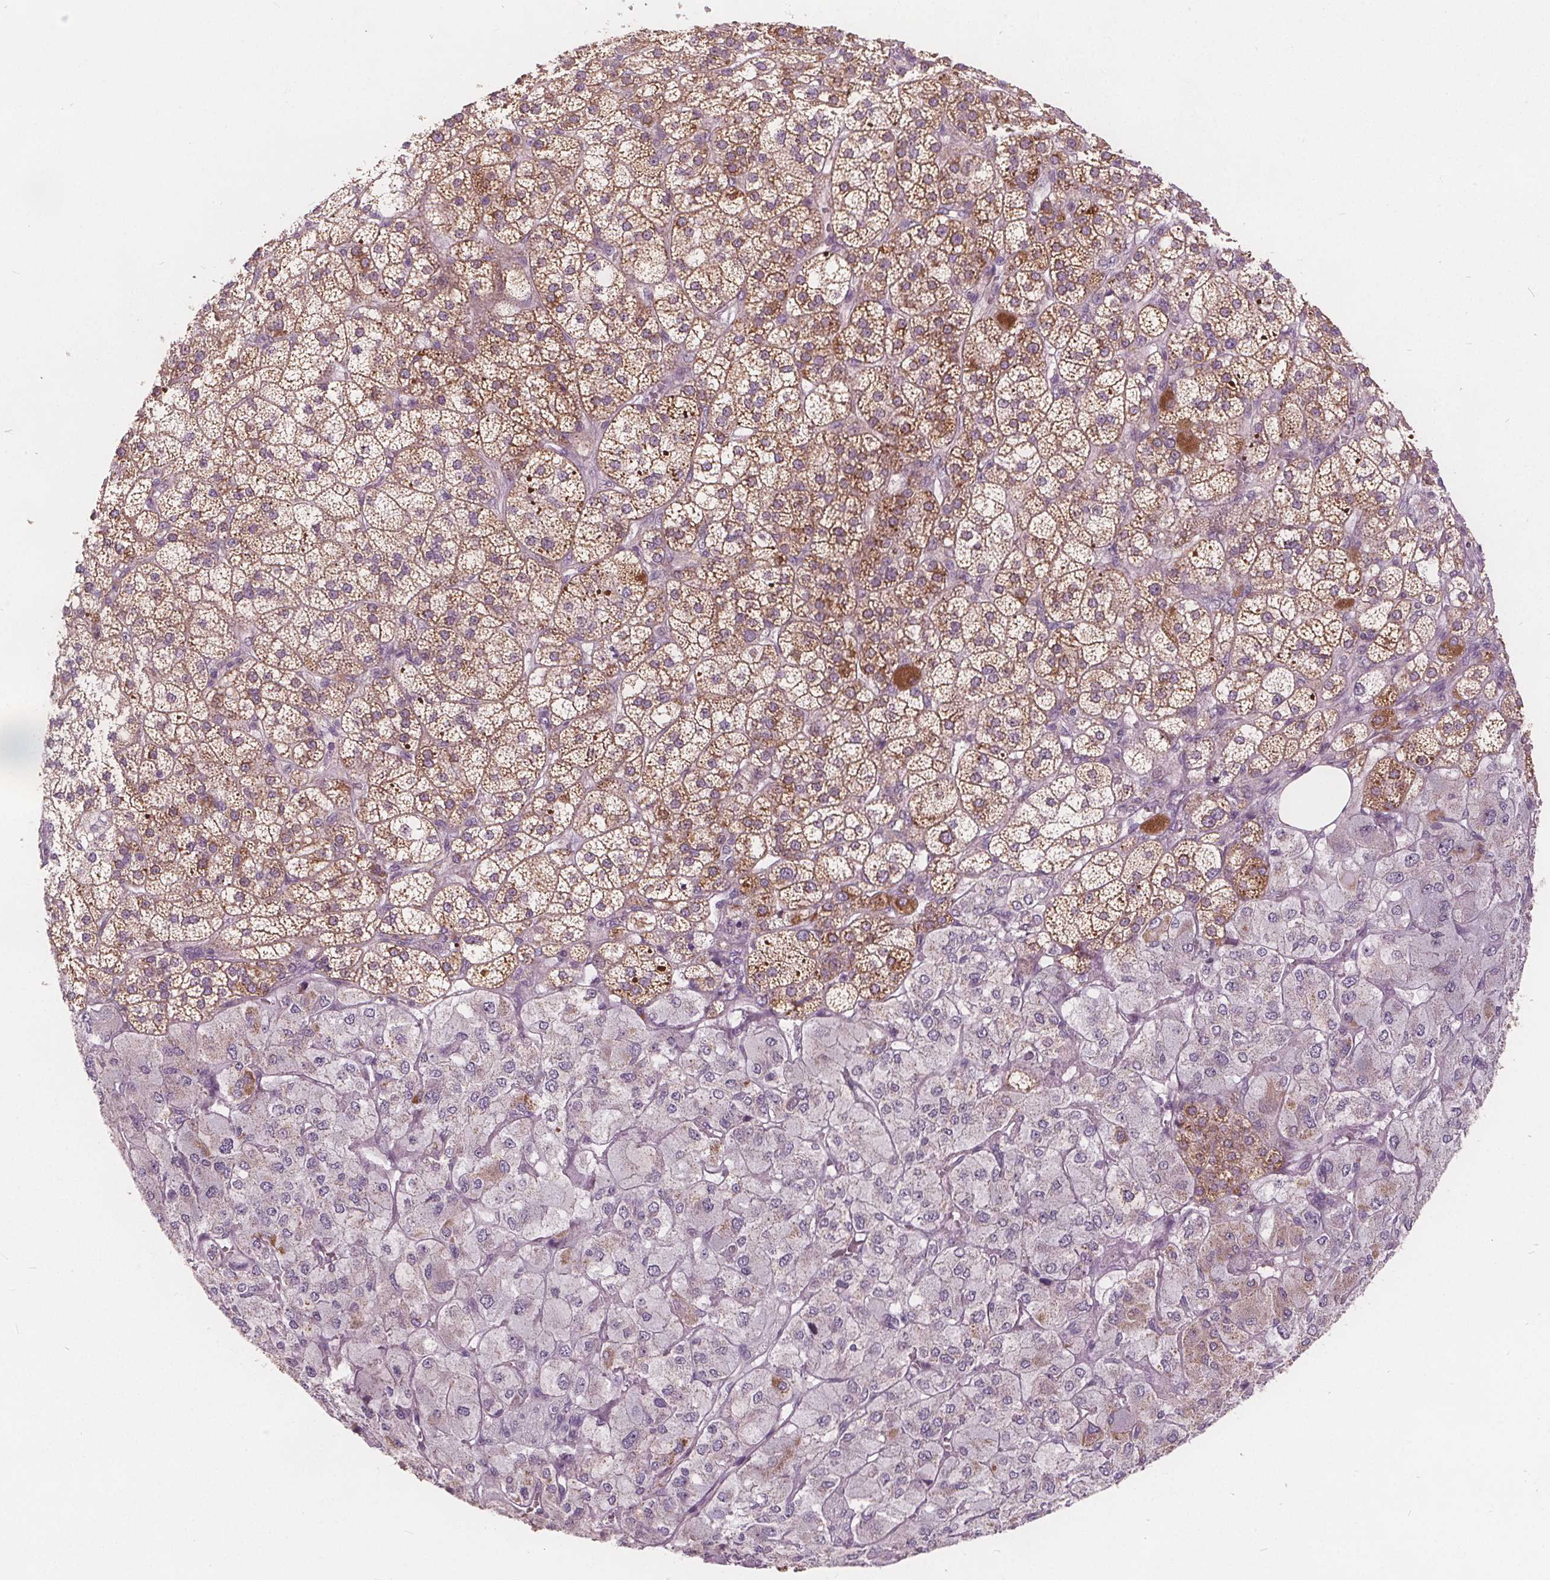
{"staining": {"intensity": "strong", "quantity": ">75%", "location": "cytoplasmic/membranous"}, "tissue": "adrenal gland", "cell_type": "Glandular cells", "image_type": "normal", "snomed": [{"axis": "morphology", "description": "Normal tissue, NOS"}, {"axis": "topography", "description": "Adrenal gland"}], "caption": "Glandular cells exhibit high levels of strong cytoplasmic/membranous staining in about >75% of cells in normal adrenal gland. (Brightfield microscopy of DAB IHC at high magnification).", "gene": "ECI2", "patient": {"sex": "female", "age": 60}}